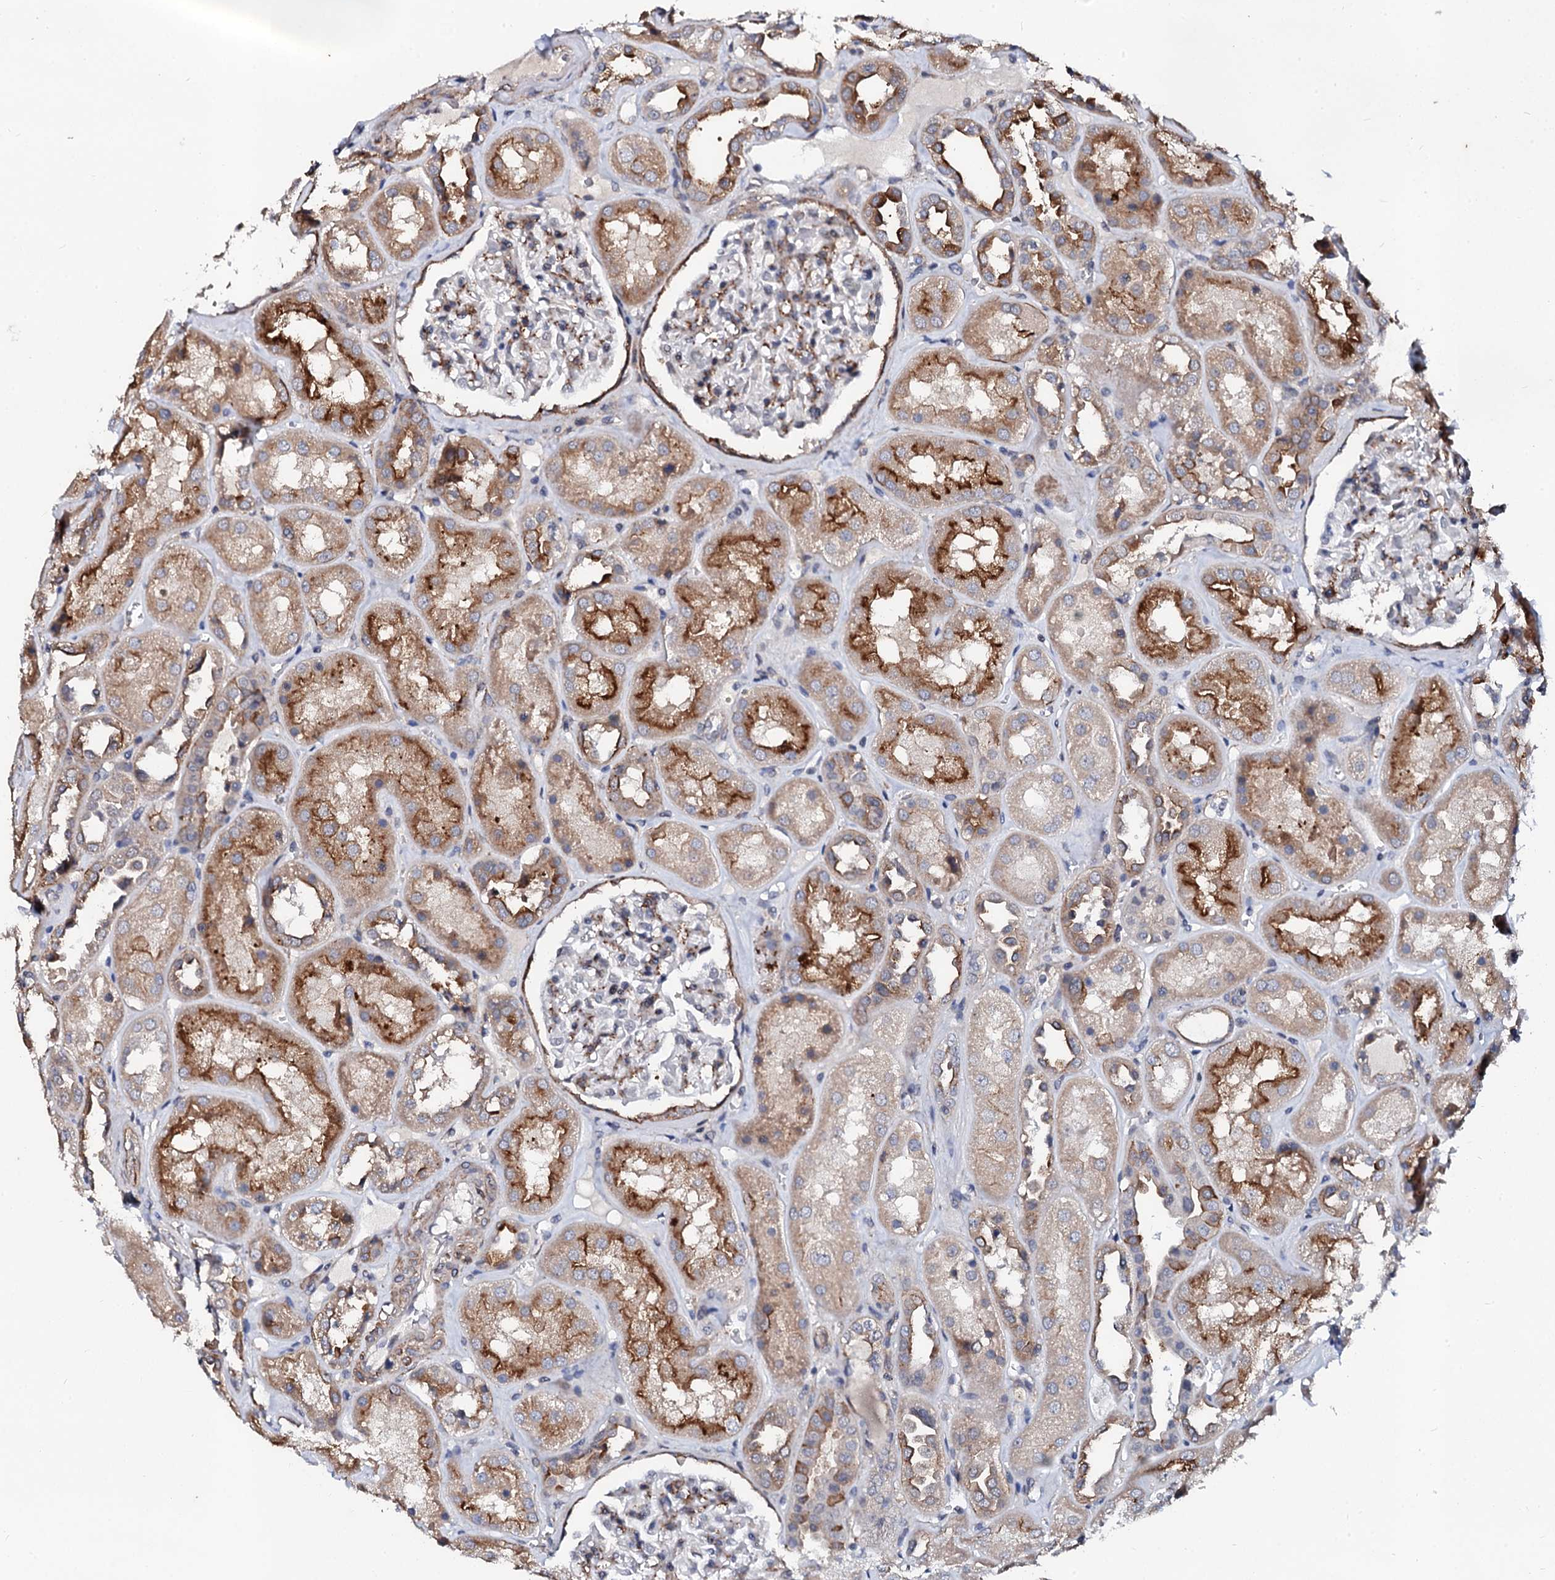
{"staining": {"intensity": "moderate", "quantity": "<25%", "location": "cytoplasmic/membranous"}, "tissue": "kidney", "cell_type": "Cells in glomeruli", "image_type": "normal", "snomed": [{"axis": "morphology", "description": "Normal tissue, NOS"}, {"axis": "topography", "description": "Kidney"}], "caption": "An IHC histopathology image of benign tissue is shown. Protein staining in brown labels moderate cytoplasmic/membranous positivity in kidney within cells in glomeruli. The staining was performed using DAB to visualize the protein expression in brown, while the nuclei were stained in blue with hematoxylin (Magnification: 20x).", "gene": "GPR176", "patient": {"sex": "male", "age": 70}}